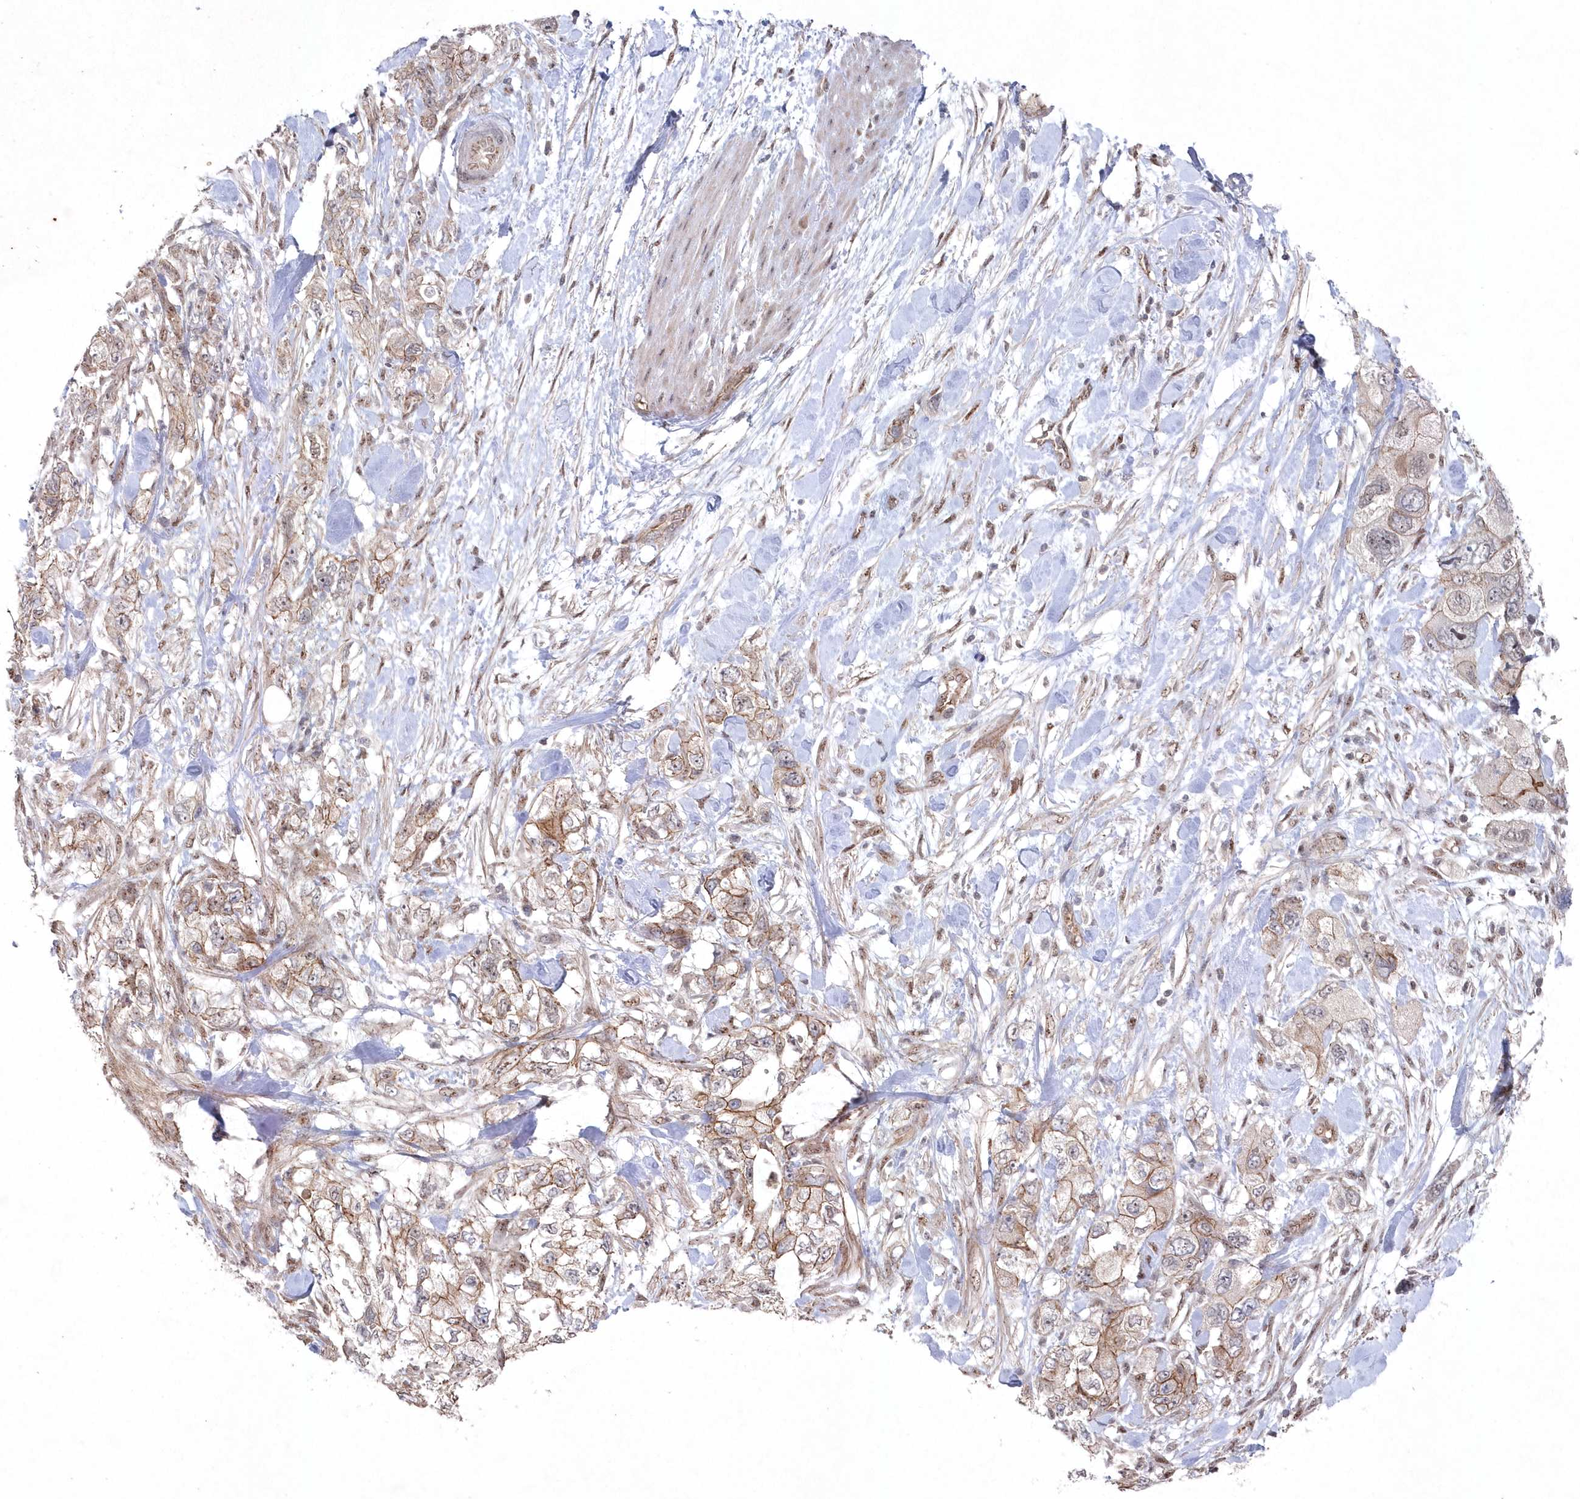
{"staining": {"intensity": "moderate", "quantity": ">75%", "location": "cytoplasmic/membranous"}, "tissue": "pancreatic cancer", "cell_type": "Tumor cells", "image_type": "cancer", "snomed": [{"axis": "morphology", "description": "Adenocarcinoma, NOS"}, {"axis": "topography", "description": "Pancreas"}], "caption": "Tumor cells exhibit medium levels of moderate cytoplasmic/membranous staining in approximately >75% of cells in pancreatic cancer.", "gene": "VSIG2", "patient": {"sex": "female", "age": 73}}